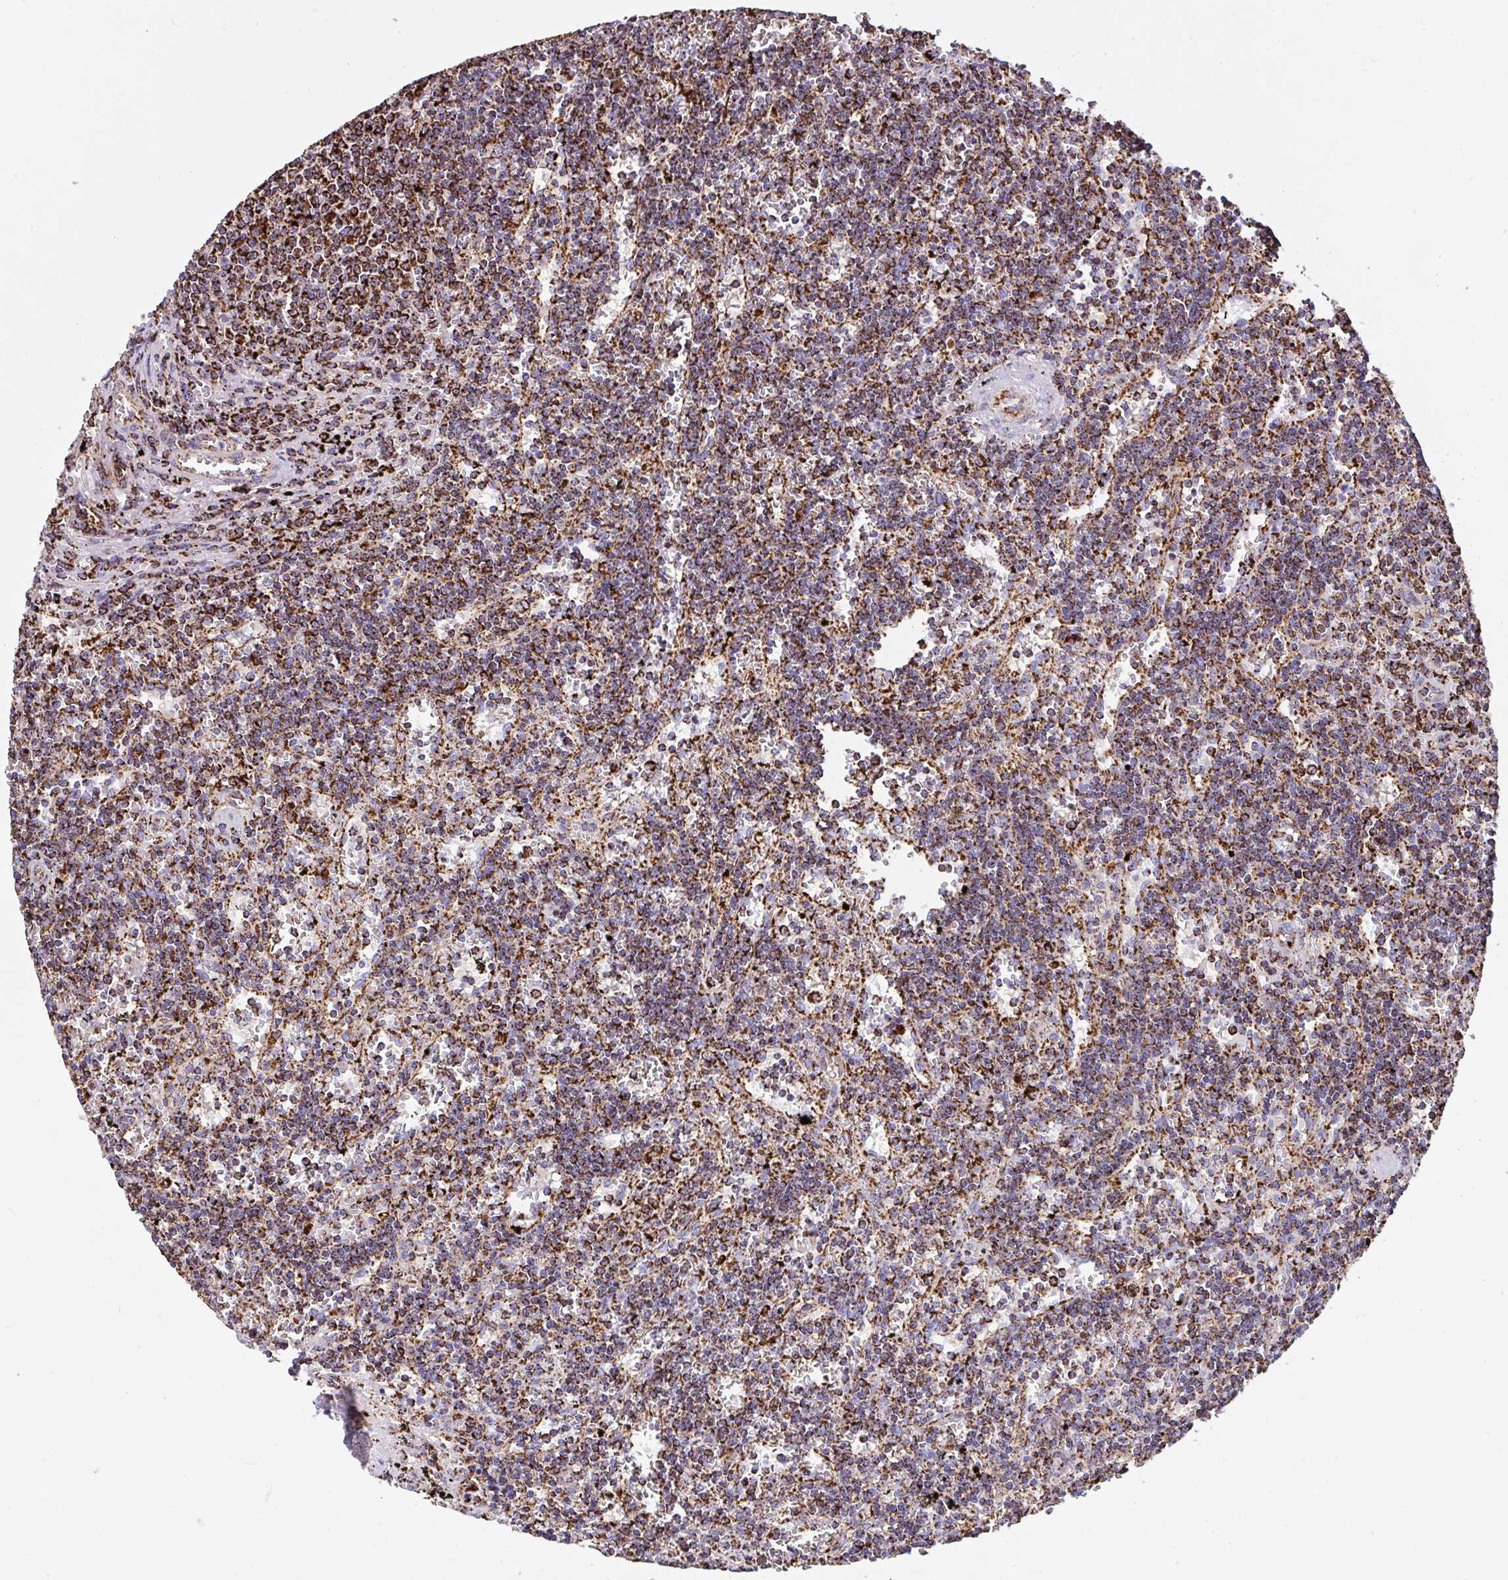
{"staining": {"intensity": "strong", "quantity": ">75%", "location": "cytoplasmic/membranous"}, "tissue": "lymphoma", "cell_type": "Tumor cells", "image_type": "cancer", "snomed": [{"axis": "morphology", "description": "Malignant lymphoma, non-Hodgkin's type, Low grade"}, {"axis": "topography", "description": "Spleen"}], "caption": "A brown stain highlights strong cytoplasmic/membranous staining of a protein in human malignant lymphoma, non-Hodgkin's type (low-grade) tumor cells. The staining was performed using DAB, with brown indicating positive protein expression. Nuclei are stained blue with hematoxylin.", "gene": "ANKRD33B", "patient": {"sex": "male", "age": 60}}